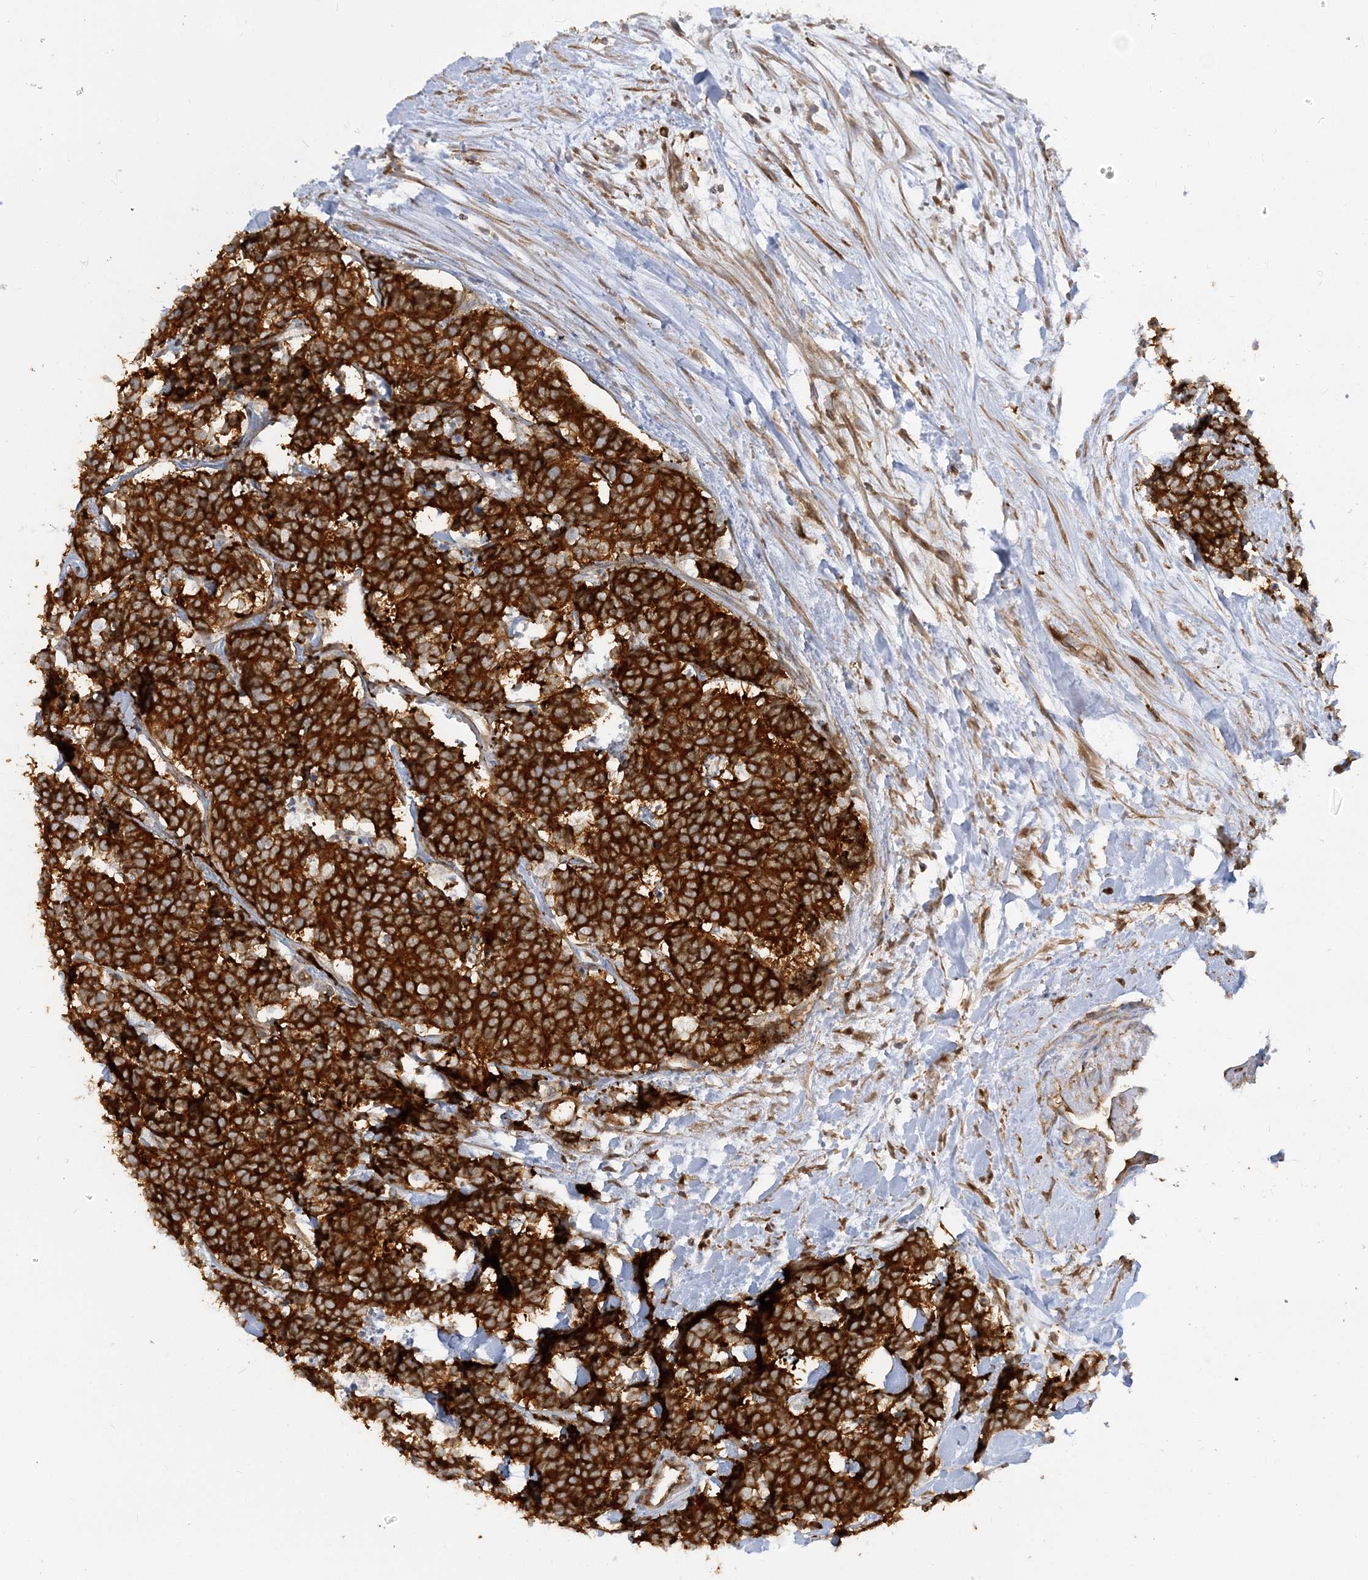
{"staining": {"intensity": "strong", "quantity": ">75%", "location": "cytoplasmic/membranous"}, "tissue": "carcinoid", "cell_type": "Tumor cells", "image_type": "cancer", "snomed": [{"axis": "morphology", "description": "Carcinoma, NOS"}, {"axis": "morphology", "description": "Carcinoid, malignant, NOS"}, {"axis": "topography", "description": "Urinary bladder"}], "caption": "Protein analysis of carcinoid tissue exhibits strong cytoplasmic/membranous expression in approximately >75% of tumor cells.", "gene": "STAM", "patient": {"sex": "male", "age": 57}}